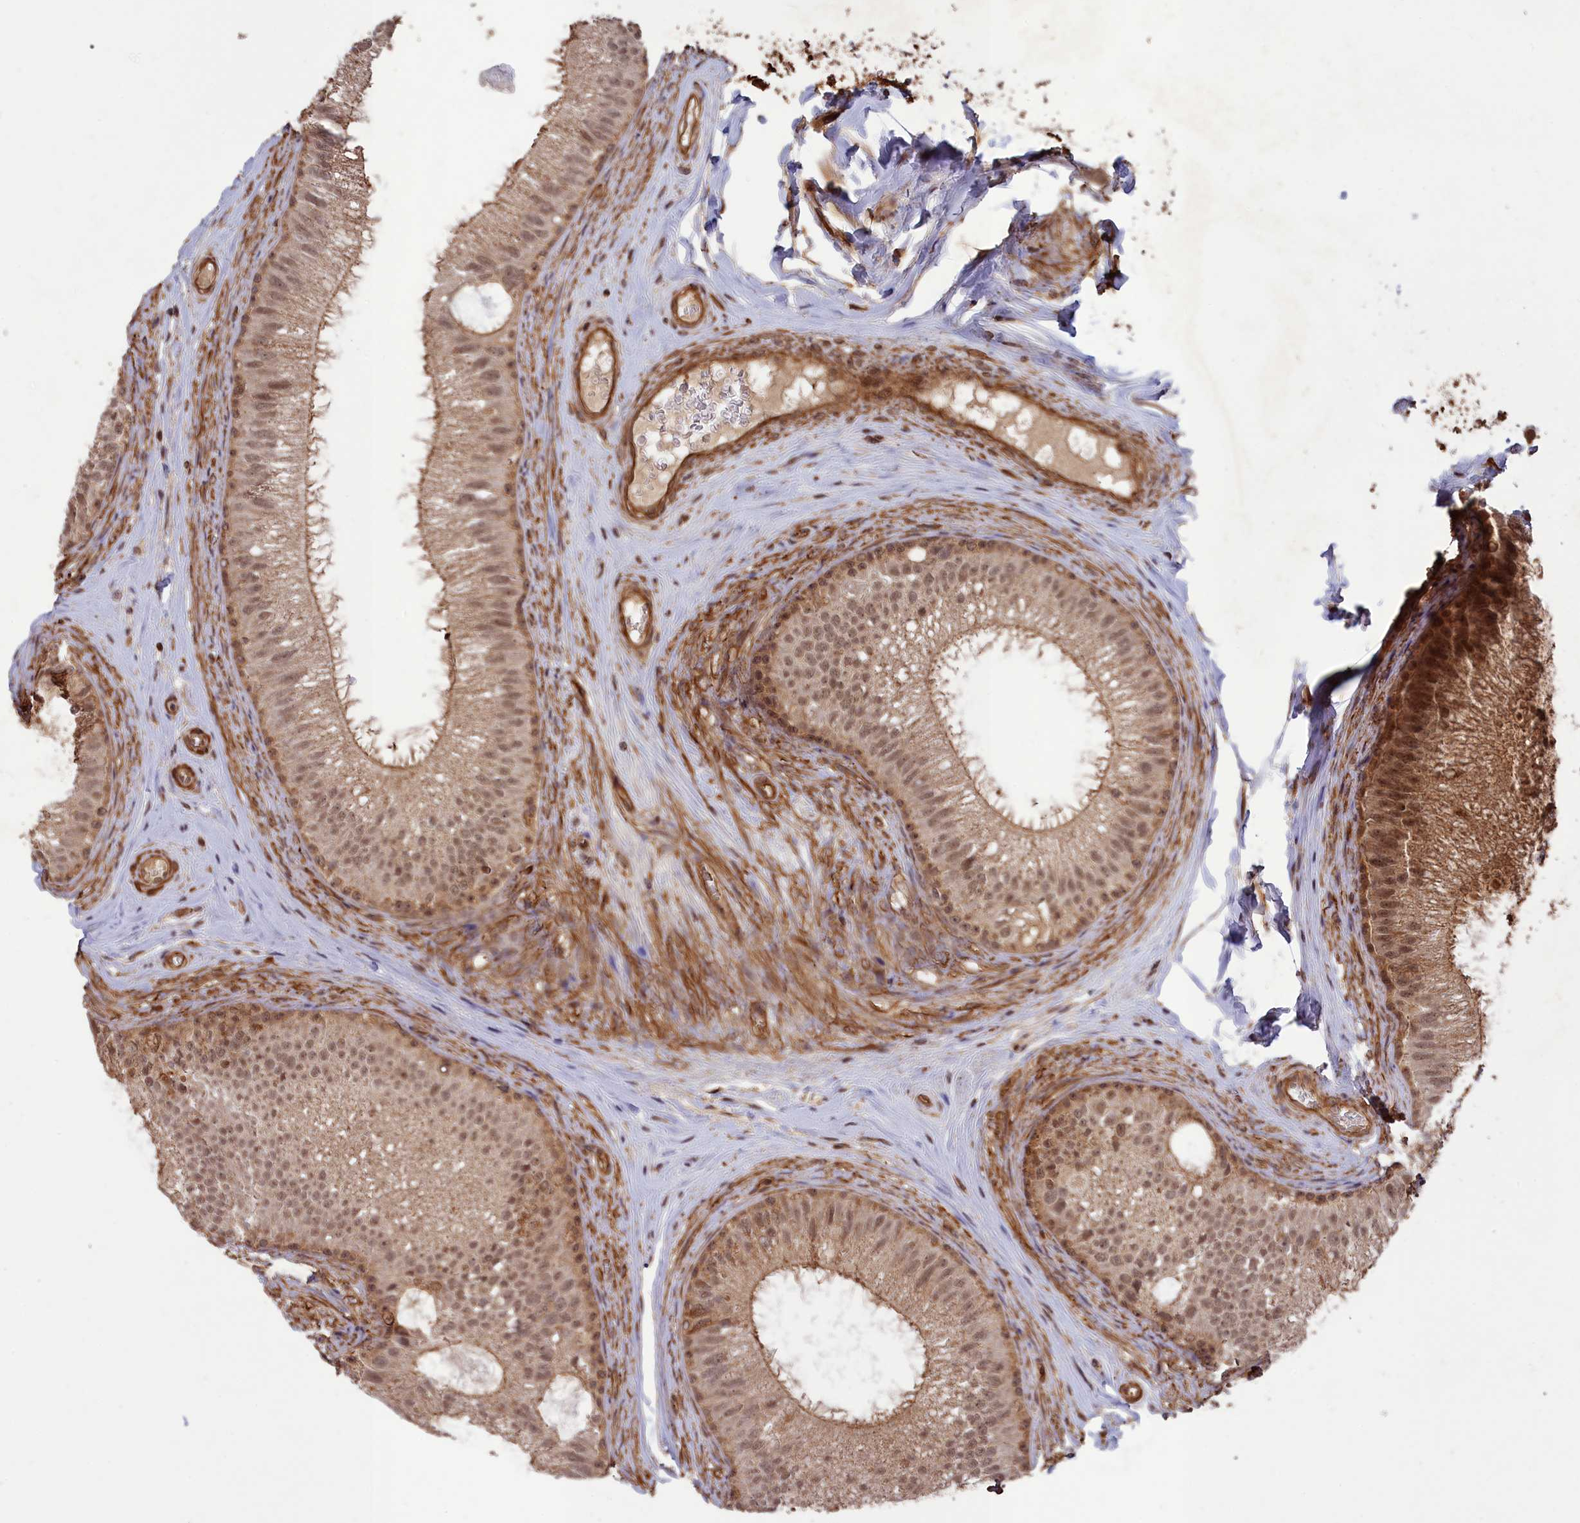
{"staining": {"intensity": "moderate", "quantity": ">75%", "location": "cytoplasmic/membranous,nuclear"}, "tissue": "epididymis", "cell_type": "Glandular cells", "image_type": "normal", "snomed": [{"axis": "morphology", "description": "Normal tissue, NOS"}, {"axis": "topography", "description": "Epididymis"}], "caption": "DAB immunohistochemical staining of normal human epididymis shows moderate cytoplasmic/membranous,nuclear protein staining in approximately >75% of glandular cells. The staining was performed using DAB (3,3'-diaminobenzidine) to visualize the protein expression in brown, while the nuclei were stained in blue with hematoxylin (Magnification: 20x).", "gene": "CCDC174", "patient": {"sex": "male", "age": 33}}